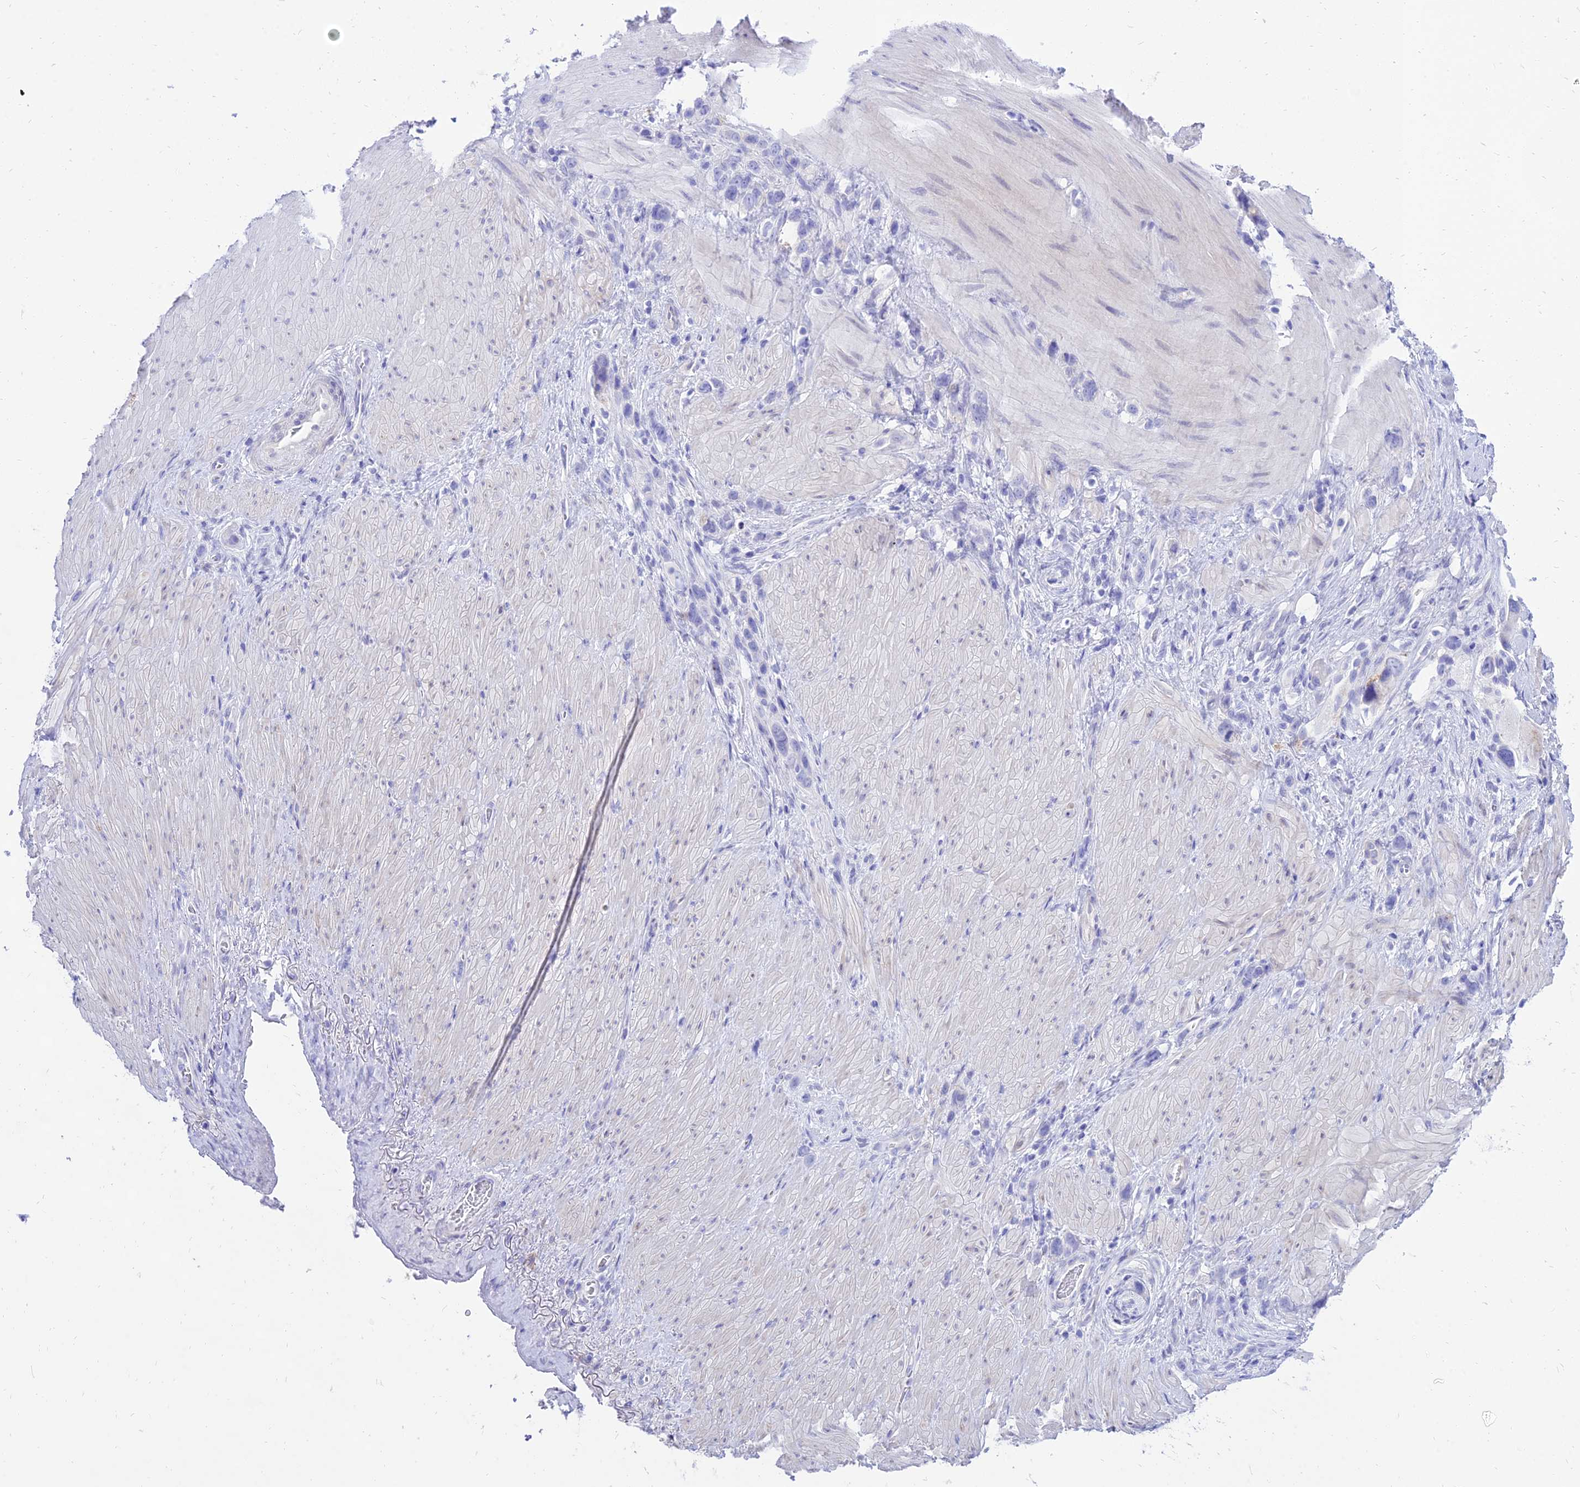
{"staining": {"intensity": "negative", "quantity": "none", "location": "none"}, "tissue": "stomach cancer", "cell_type": "Tumor cells", "image_type": "cancer", "snomed": [{"axis": "morphology", "description": "Adenocarcinoma, NOS"}, {"axis": "topography", "description": "Stomach"}], "caption": "Protein analysis of stomach cancer (adenocarcinoma) reveals no significant expression in tumor cells.", "gene": "TAC3", "patient": {"sex": "female", "age": 65}}